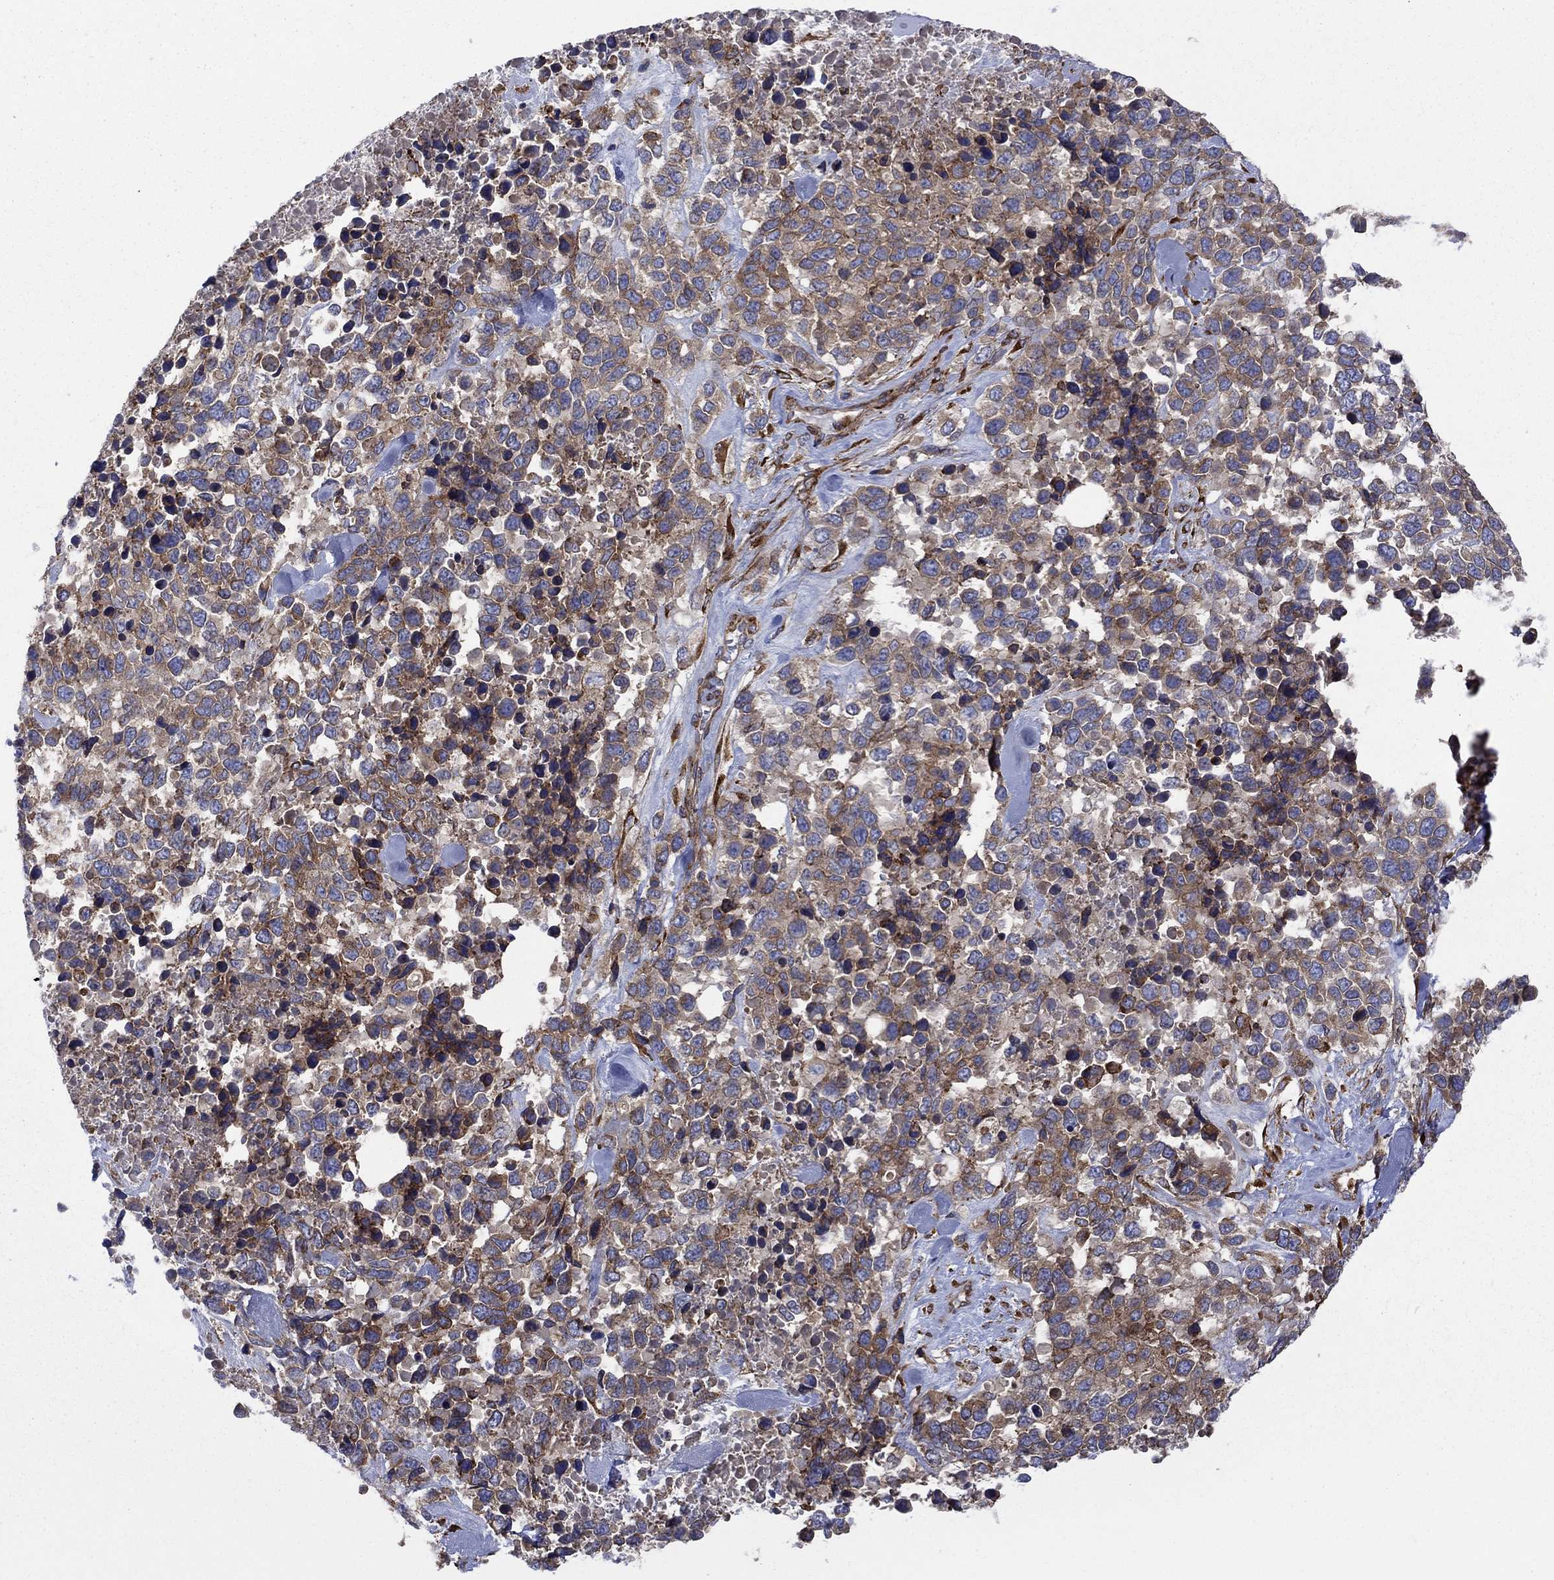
{"staining": {"intensity": "moderate", "quantity": "25%-75%", "location": "cytoplasmic/membranous"}, "tissue": "melanoma", "cell_type": "Tumor cells", "image_type": "cancer", "snomed": [{"axis": "morphology", "description": "Malignant melanoma, Metastatic site"}, {"axis": "topography", "description": "Skin"}], "caption": "Human melanoma stained with a brown dye reveals moderate cytoplasmic/membranous positive expression in about 25%-75% of tumor cells.", "gene": "PAG1", "patient": {"sex": "male", "age": 84}}